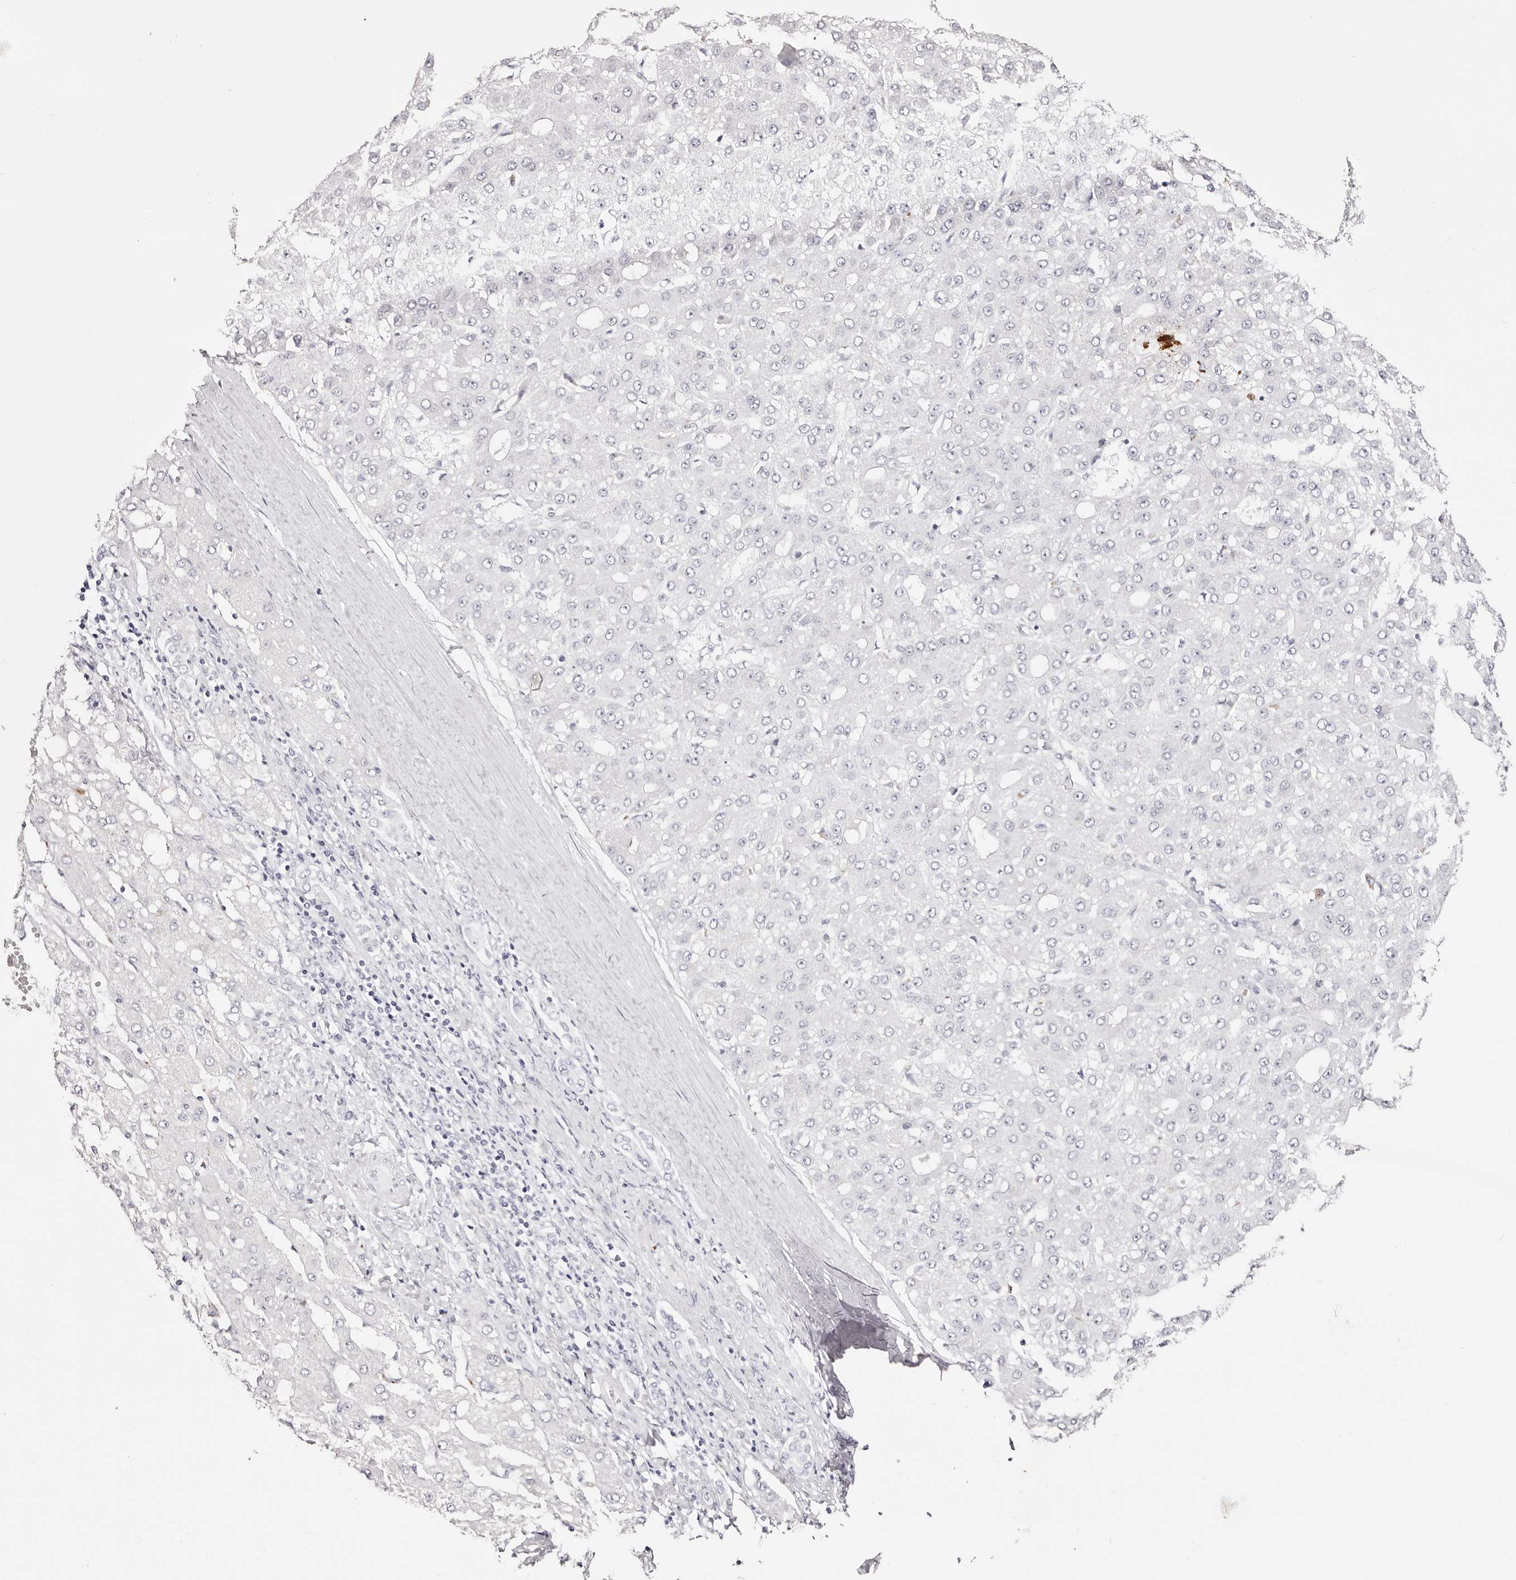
{"staining": {"intensity": "negative", "quantity": "none", "location": "none"}, "tissue": "liver cancer", "cell_type": "Tumor cells", "image_type": "cancer", "snomed": [{"axis": "morphology", "description": "Carcinoma, Hepatocellular, NOS"}, {"axis": "topography", "description": "Liver"}], "caption": "High power microscopy micrograph of an immunohistochemistry image of hepatocellular carcinoma (liver), revealing no significant positivity in tumor cells. (Brightfield microscopy of DAB immunohistochemistry at high magnification).", "gene": "PF4", "patient": {"sex": "male", "age": 67}}